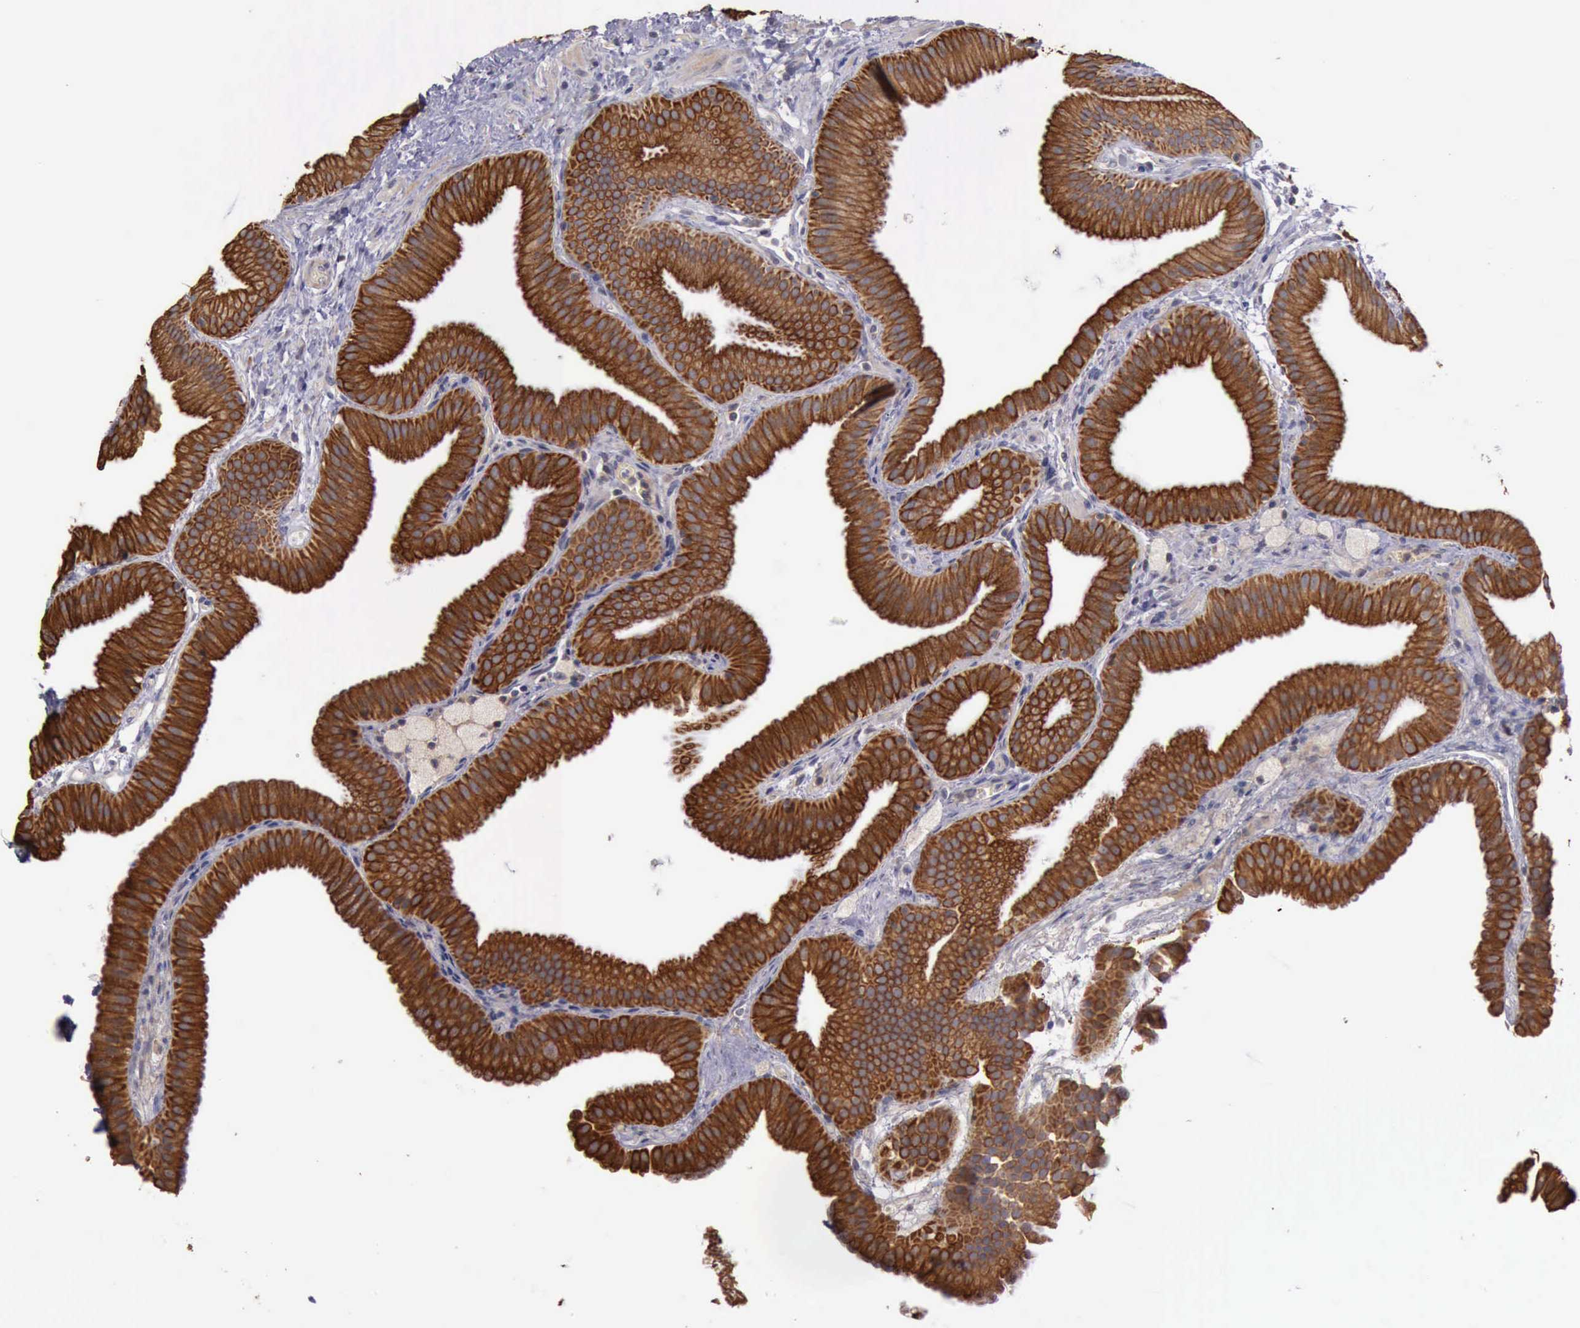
{"staining": {"intensity": "strong", "quantity": ">75%", "location": "cytoplasmic/membranous"}, "tissue": "gallbladder", "cell_type": "Glandular cells", "image_type": "normal", "snomed": [{"axis": "morphology", "description": "Normal tissue, NOS"}, {"axis": "topography", "description": "Gallbladder"}], "caption": "A brown stain highlights strong cytoplasmic/membranous expression of a protein in glandular cells of benign human gallbladder. The staining is performed using DAB (3,3'-diaminobenzidine) brown chromogen to label protein expression. The nuclei are counter-stained blue using hematoxylin.", "gene": "RAB39B", "patient": {"sex": "female", "age": 63}}